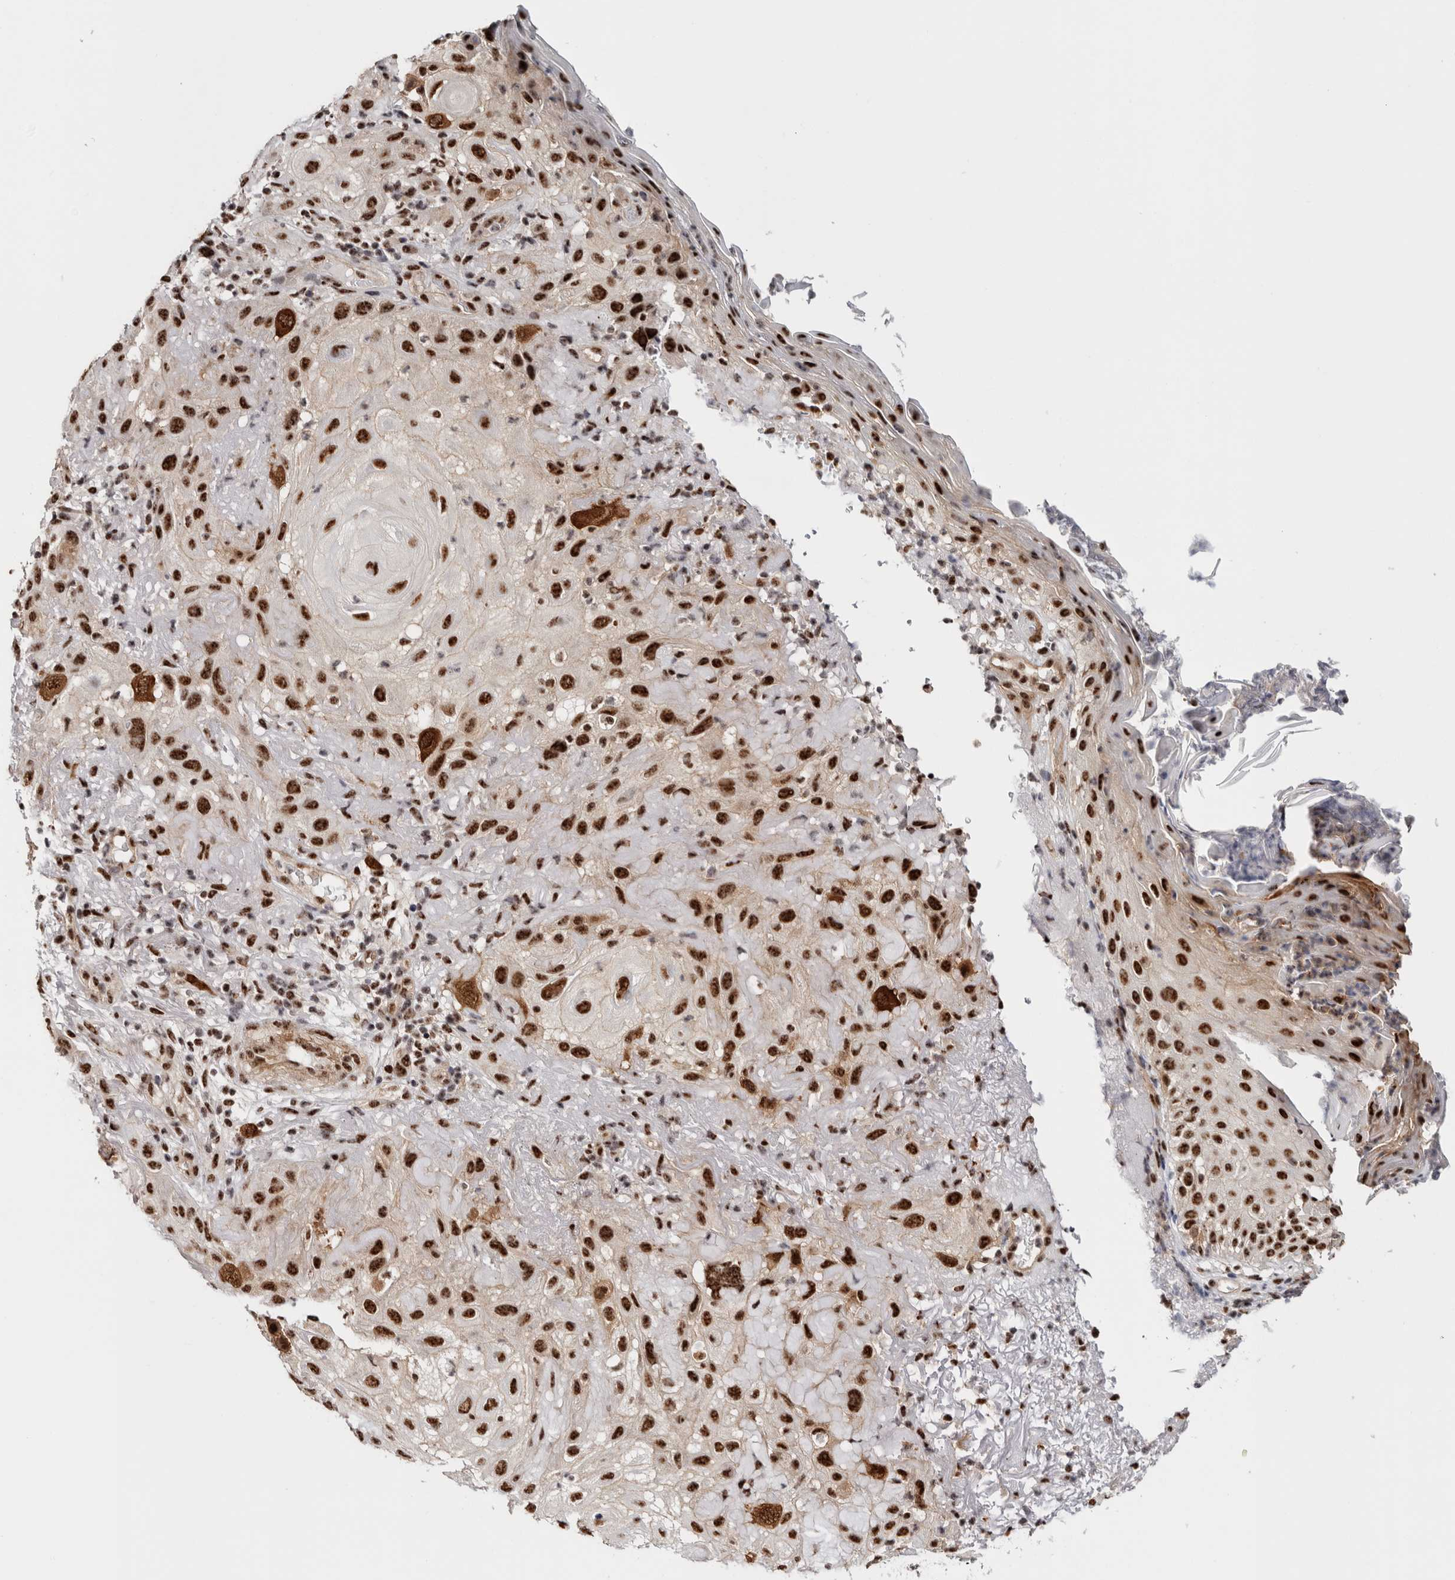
{"staining": {"intensity": "strong", "quantity": ">75%", "location": "nuclear"}, "tissue": "skin cancer", "cell_type": "Tumor cells", "image_type": "cancer", "snomed": [{"axis": "morphology", "description": "Squamous cell carcinoma, NOS"}, {"axis": "topography", "description": "Skin"}], "caption": "This image displays immunohistochemistry staining of human skin cancer (squamous cell carcinoma), with high strong nuclear positivity in approximately >75% of tumor cells.", "gene": "MKNK1", "patient": {"sex": "female", "age": 96}}